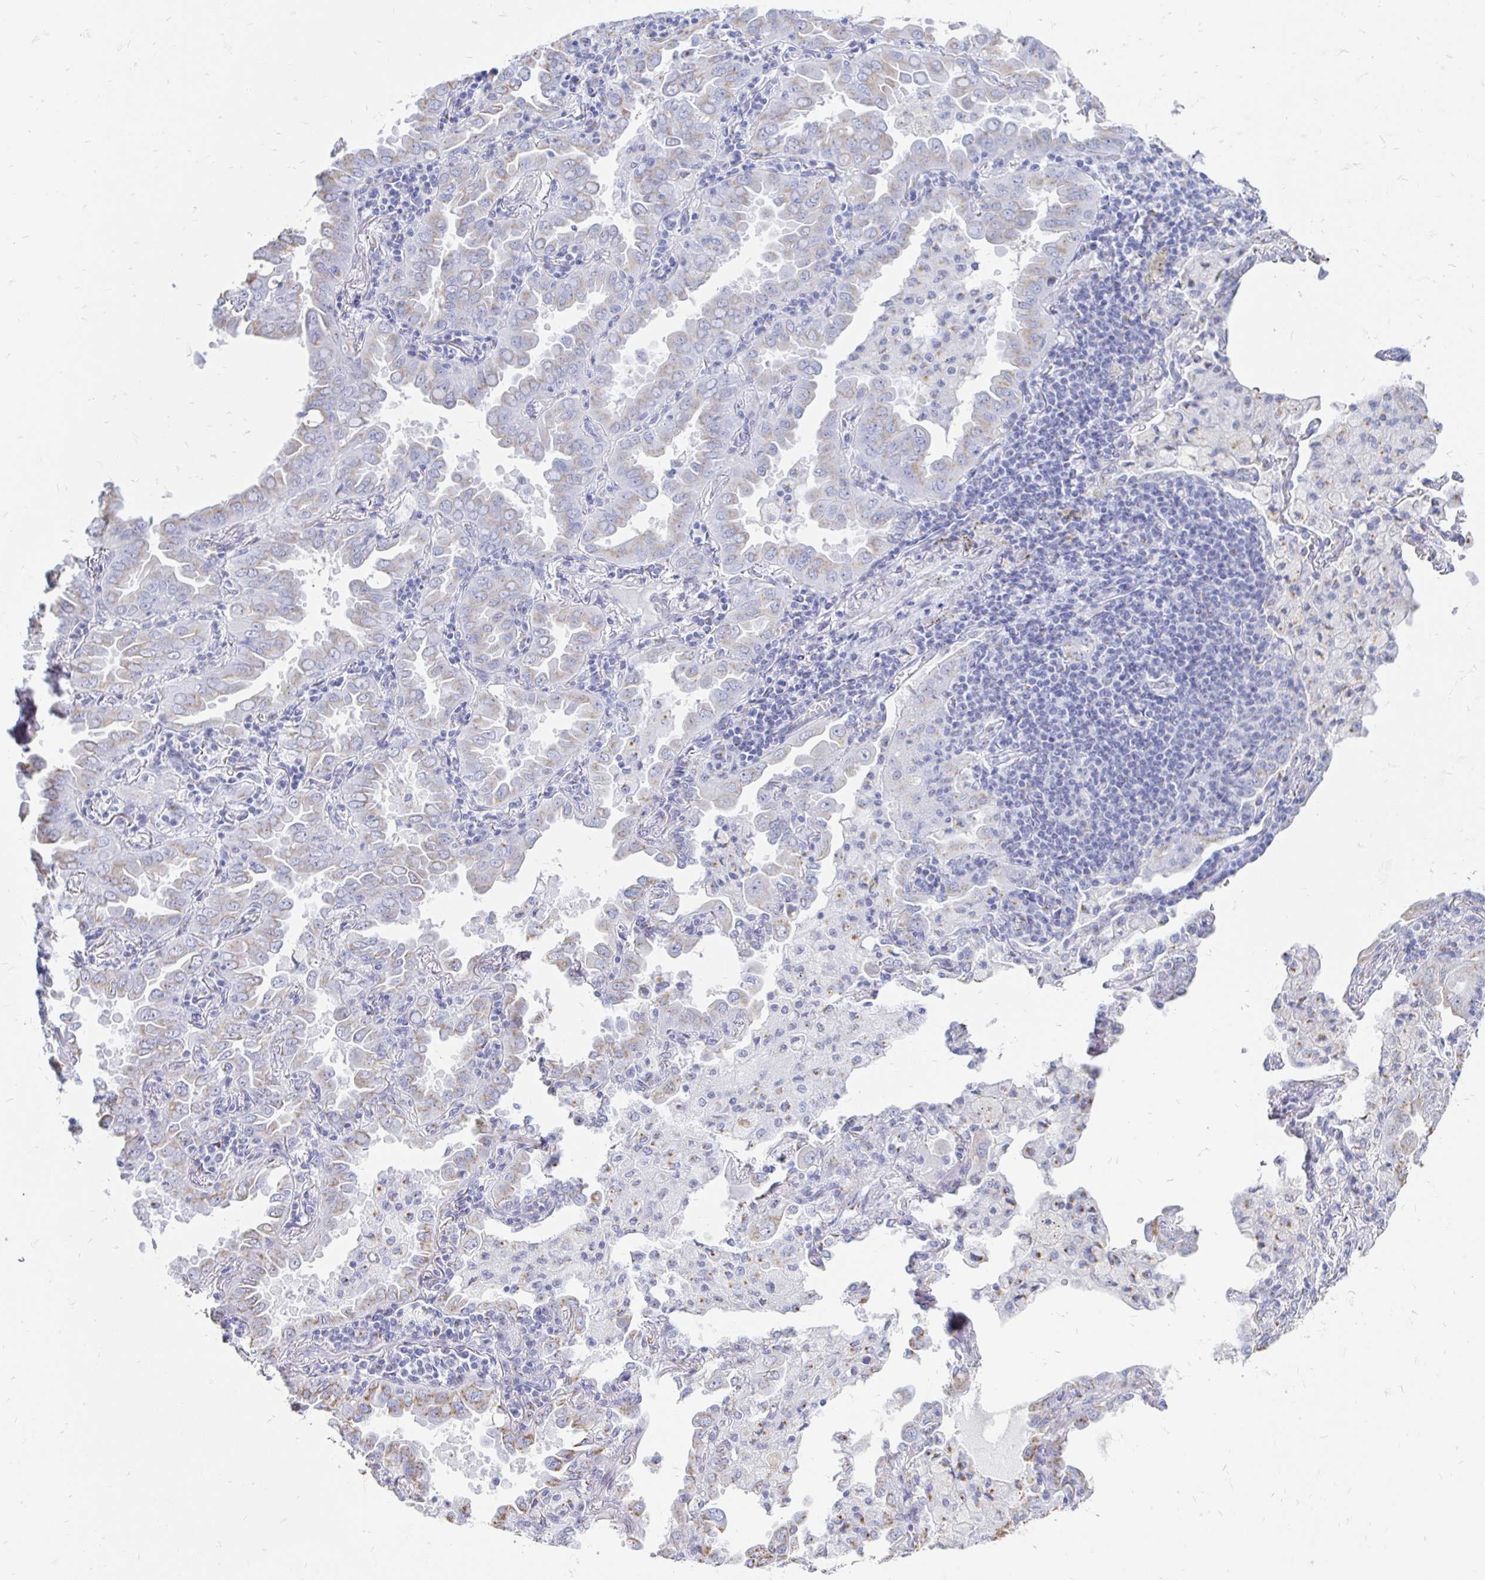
{"staining": {"intensity": "weak", "quantity": "25%-75%", "location": "cytoplasmic/membranous"}, "tissue": "lung cancer", "cell_type": "Tumor cells", "image_type": "cancer", "snomed": [{"axis": "morphology", "description": "Adenocarcinoma, NOS"}, {"axis": "topography", "description": "Lung"}], "caption": "Immunohistochemical staining of human lung cancer shows weak cytoplasmic/membranous protein expression in approximately 25%-75% of tumor cells.", "gene": "PAGE4", "patient": {"sex": "male", "age": 64}}